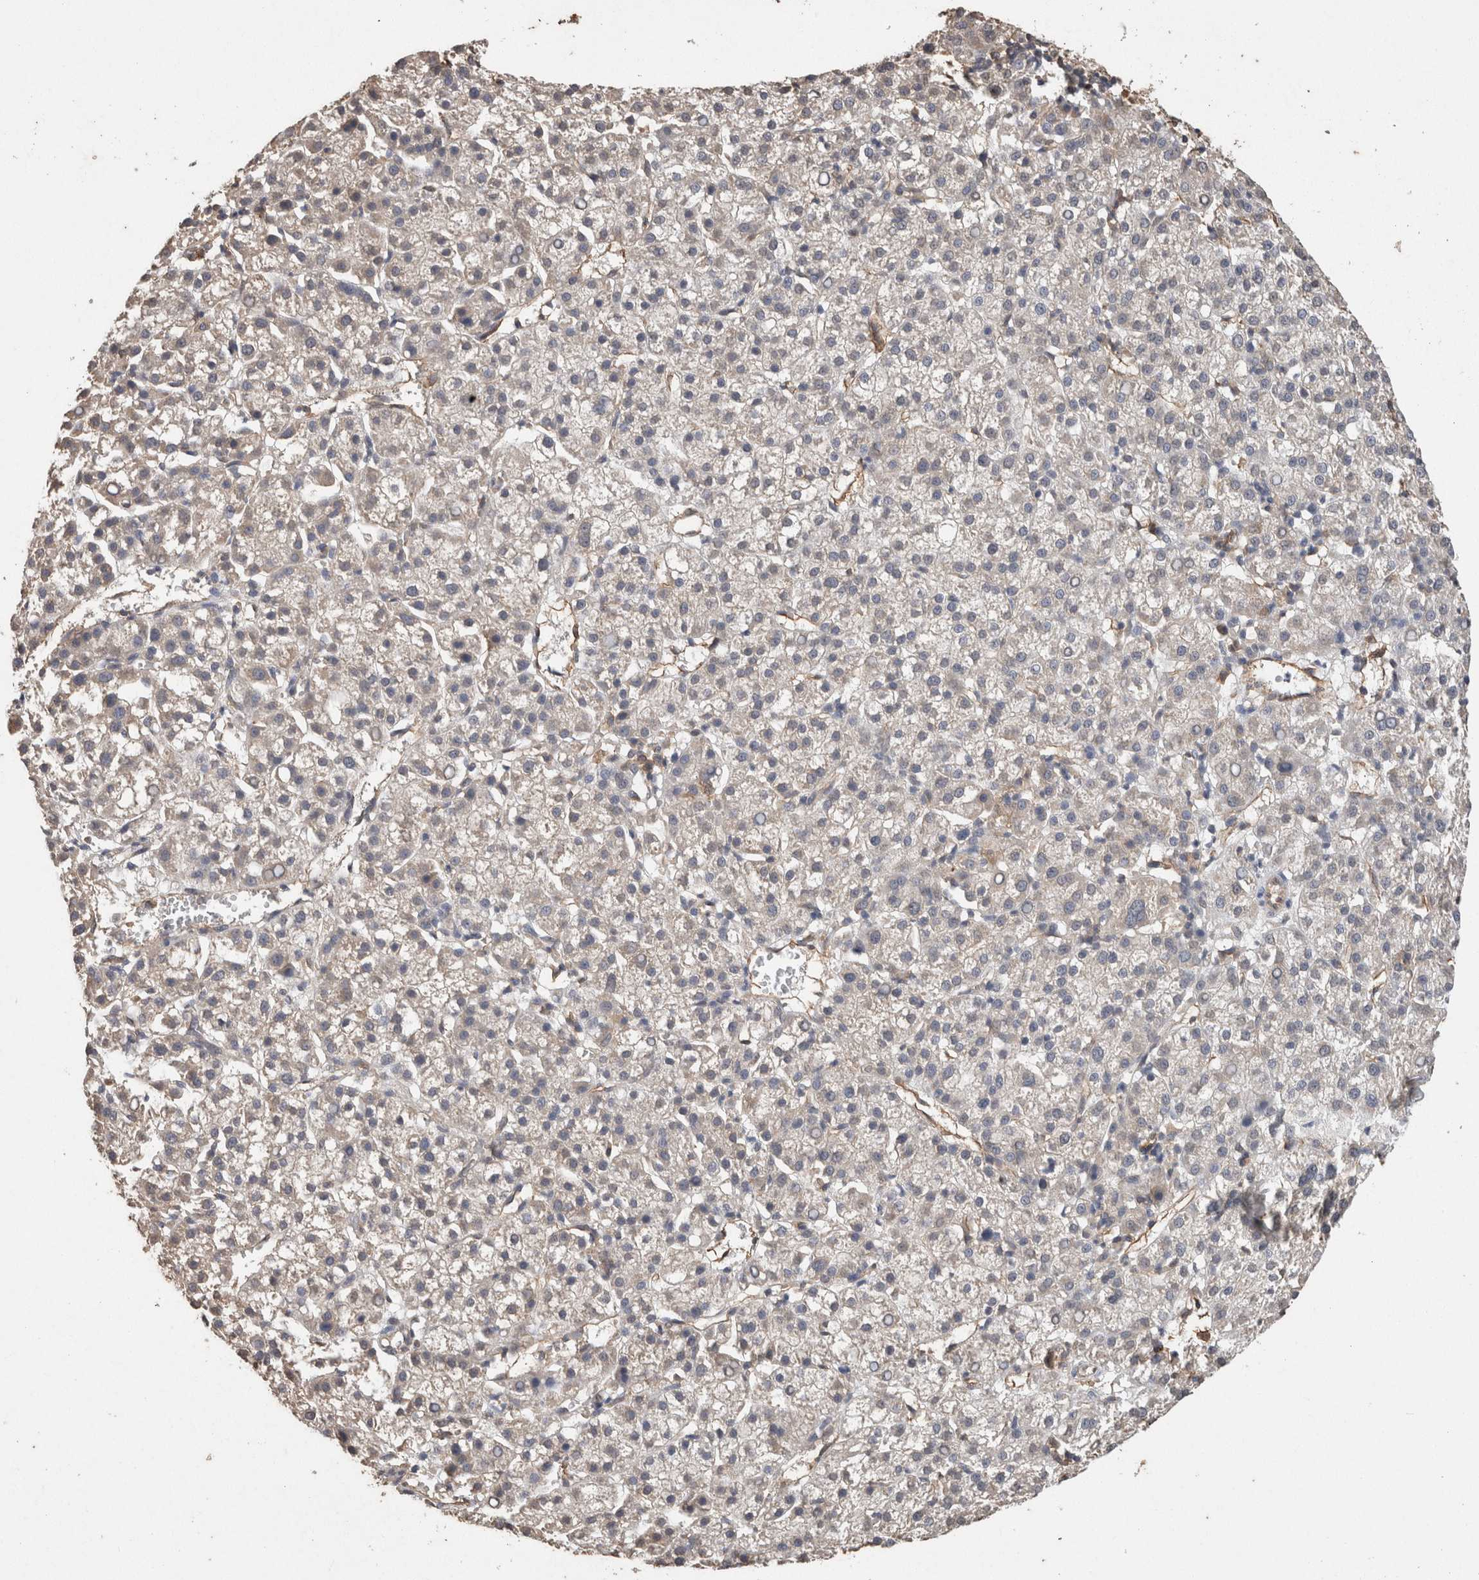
{"staining": {"intensity": "negative", "quantity": "none", "location": "none"}, "tissue": "liver cancer", "cell_type": "Tumor cells", "image_type": "cancer", "snomed": [{"axis": "morphology", "description": "Carcinoma, Hepatocellular, NOS"}, {"axis": "topography", "description": "Liver"}], "caption": "There is no significant staining in tumor cells of hepatocellular carcinoma (liver).", "gene": "S100A10", "patient": {"sex": "female", "age": 58}}